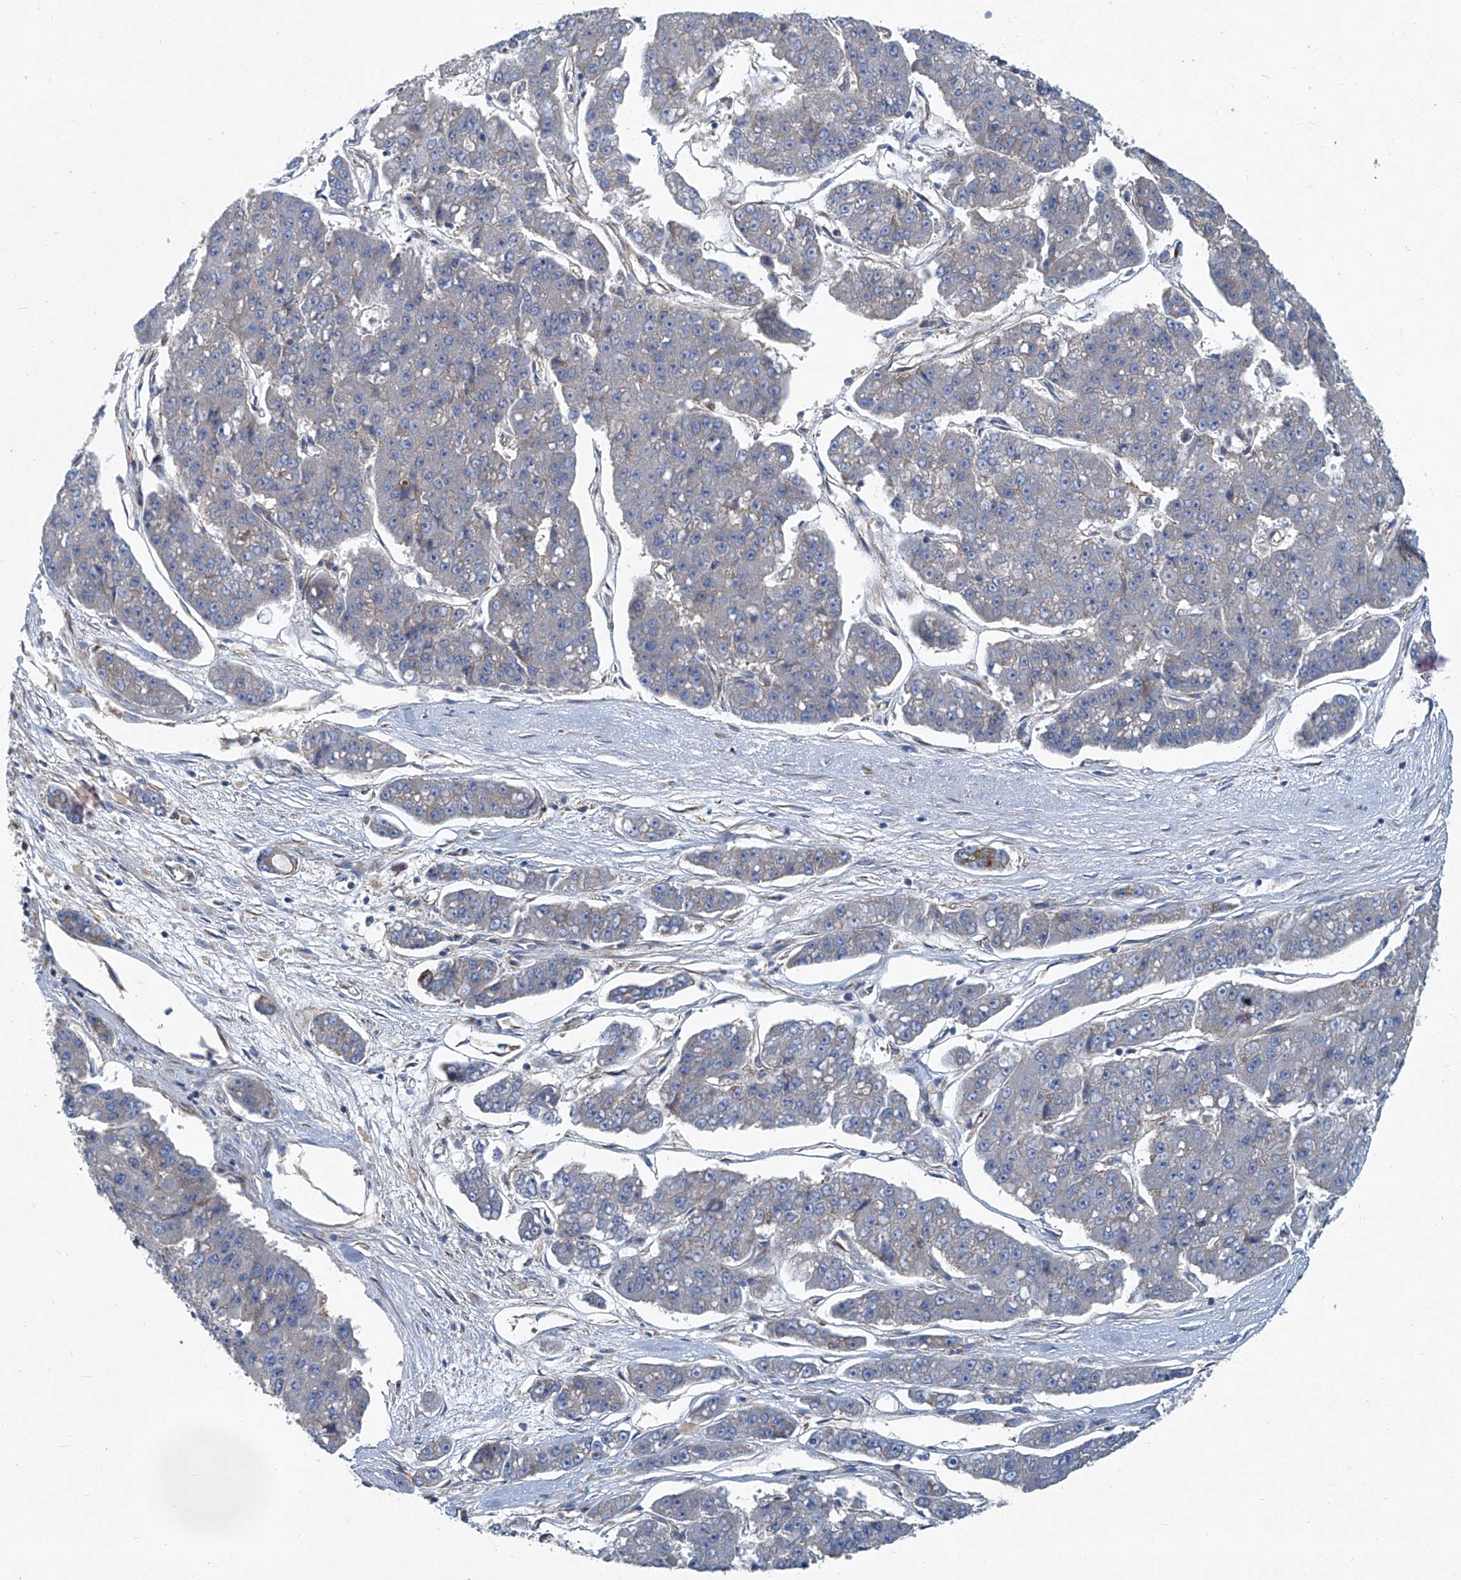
{"staining": {"intensity": "negative", "quantity": "none", "location": "none"}, "tissue": "pancreatic cancer", "cell_type": "Tumor cells", "image_type": "cancer", "snomed": [{"axis": "morphology", "description": "Adenocarcinoma, NOS"}, {"axis": "topography", "description": "Pancreas"}], "caption": "Tumor cells show no significant protein positivity in adenocarcinoma (pancreatic).", "gene": "PIGH", "patient": {"sex": "male", "age": 50}}